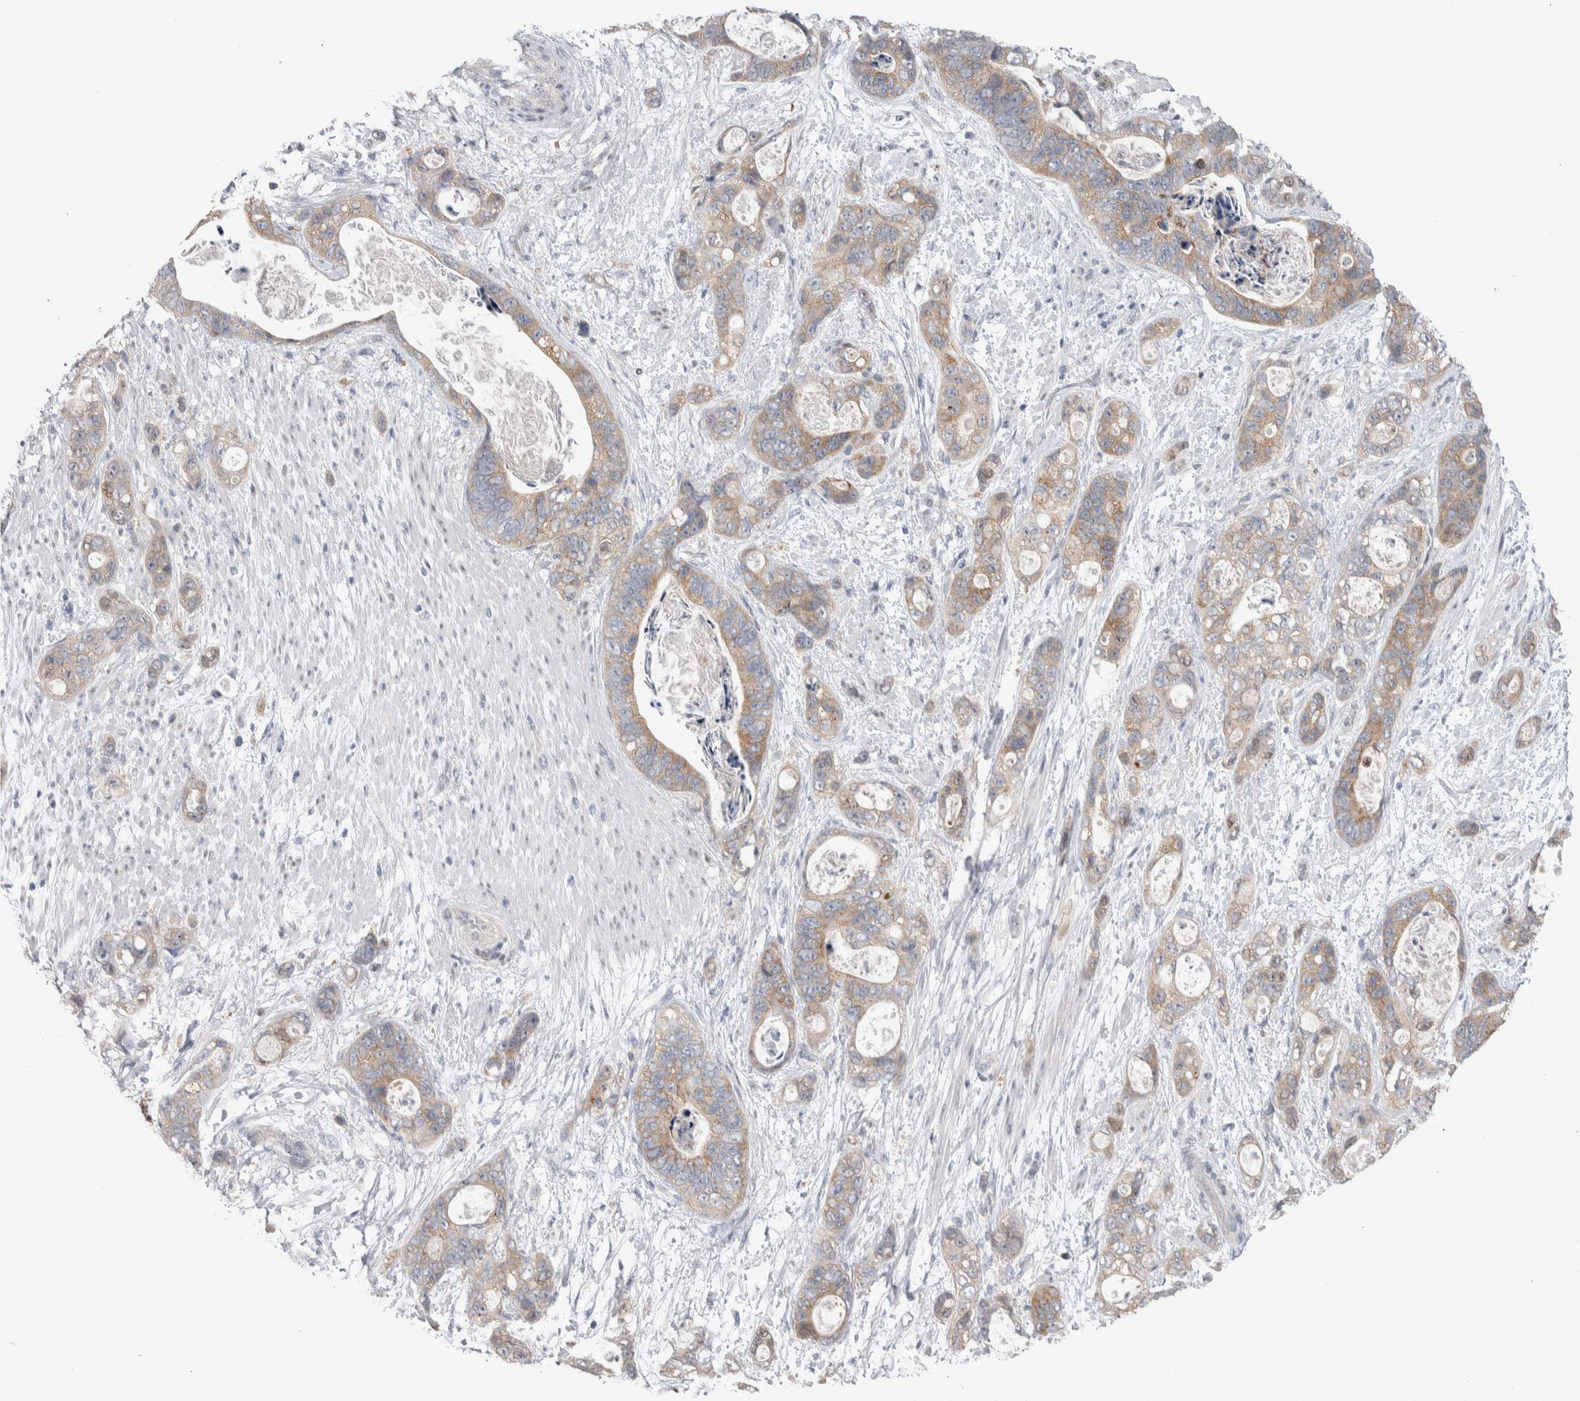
{"staining": {"intensity": "weak", "quantity": ">75%", "location": "cytoplasmic/membranous"}, "tissue": "stomach cancer", "cell_type": "Tumor cells", "image_type": "cancer", "snomed": [{"axis": "morphology", "description": "Normal tissue, NOS"}, {"axis": "morphology", "description": "Adenocarcinoma, NOS"}, {"axis": "topography", "description": "Stomach"}], "caption": "Immunohistochemical staining of human adenocarcinoma (stomach) reveals low levels of weak cytoplasmic/membranous positivity in about >75% of tumor cells. Nuclei are stained in blue.", "gene": "TAX1BP1", "patient": {"sex": "female", "age": 89}}